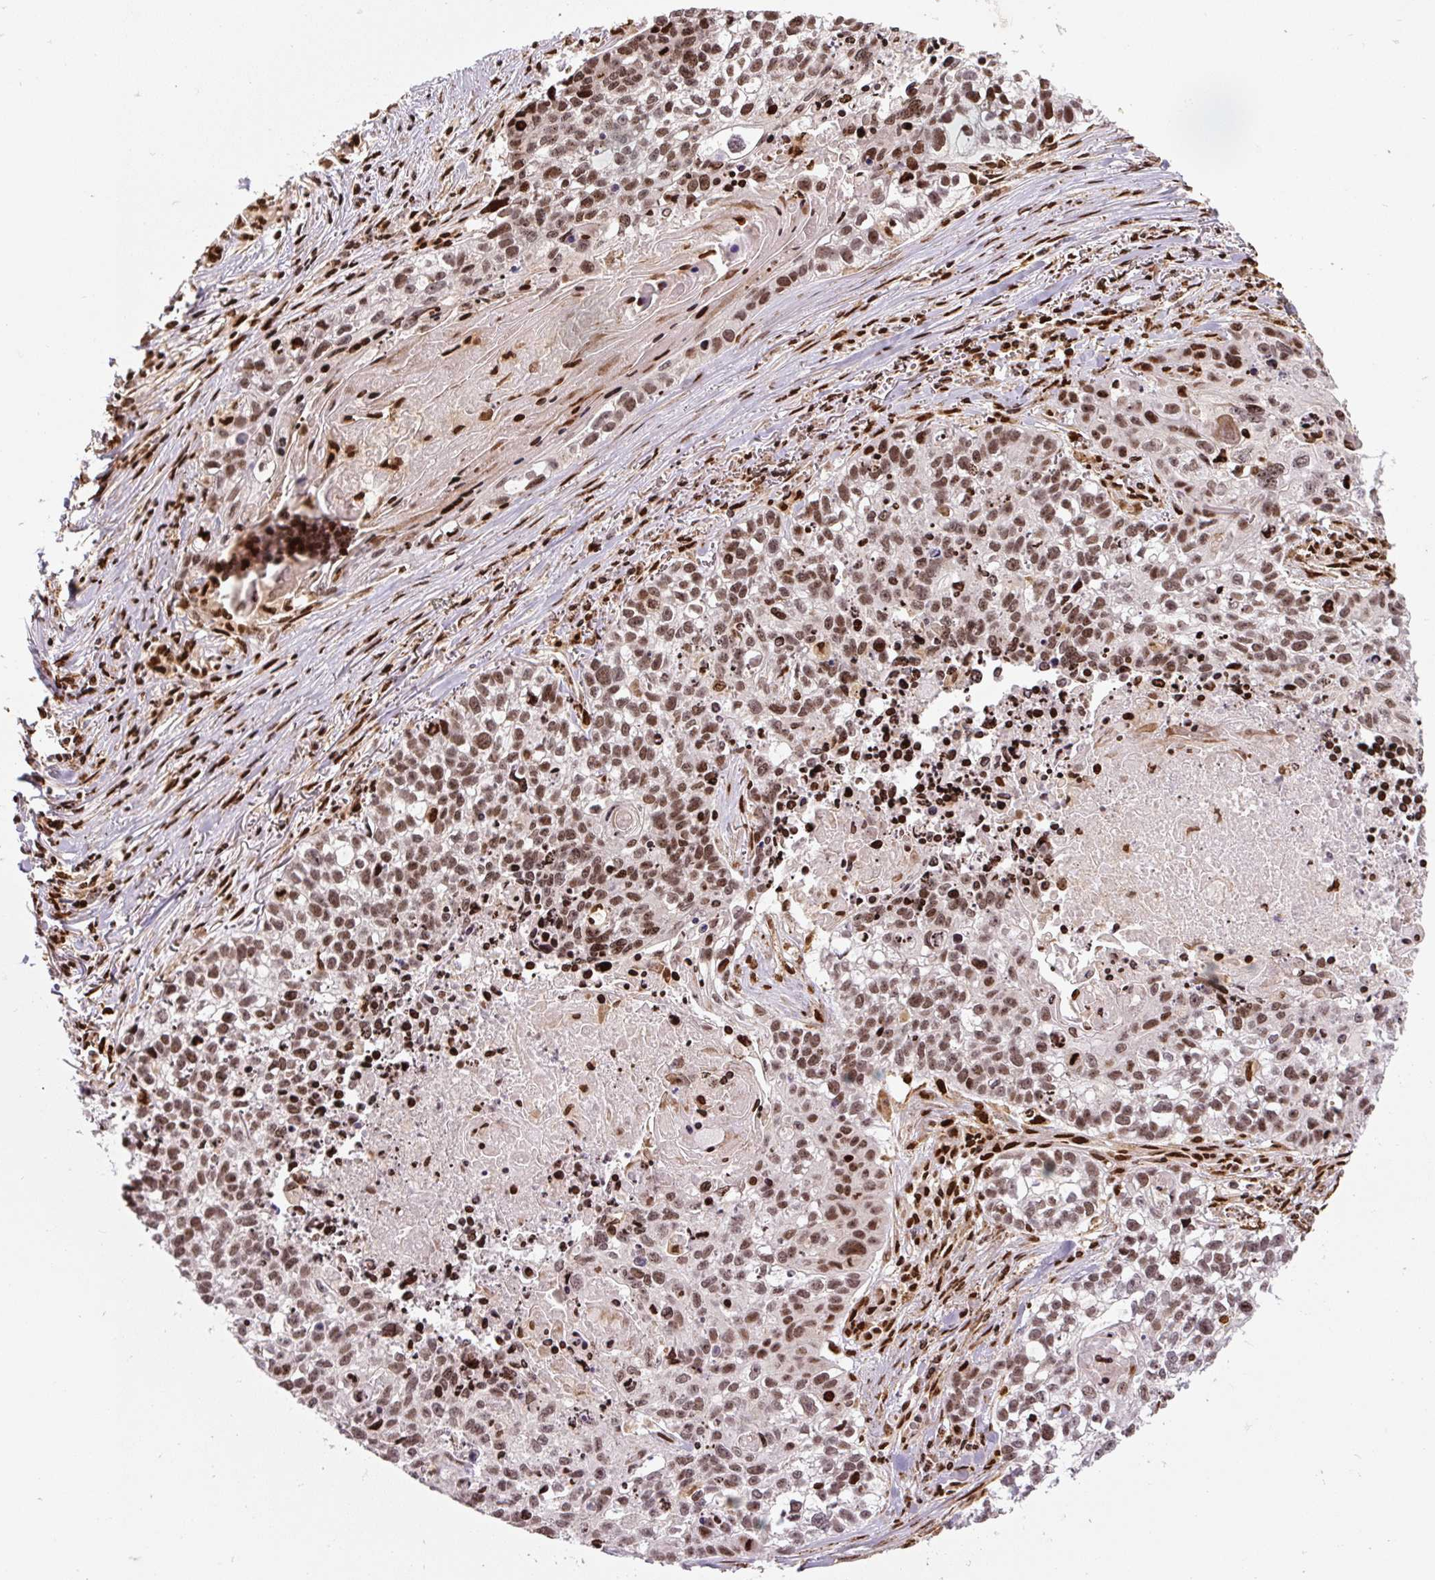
{"staining": {"intensity": "moderate", "quantity": ">75%", "location": "nuclear"}, "tissue": "lung cancer", "cell_type": "Tumor cells", "image_type": "cancer", "snomed": [{"axis": "morphology", "description": "Squamous cell carcinoma, NOS"}, {"axis": "topography", "description": "Lung"}], "caption": "High-power microscopy captured an IHC image of squamous cell carcinoma (lung), revealing moderate nuclear staining in about >75% of tumor cells. (DAB = brown stain, brightfield microscopy at high magnification).", "gene": "PYDC2", "patient": {"sex": "male", "age": 74}}